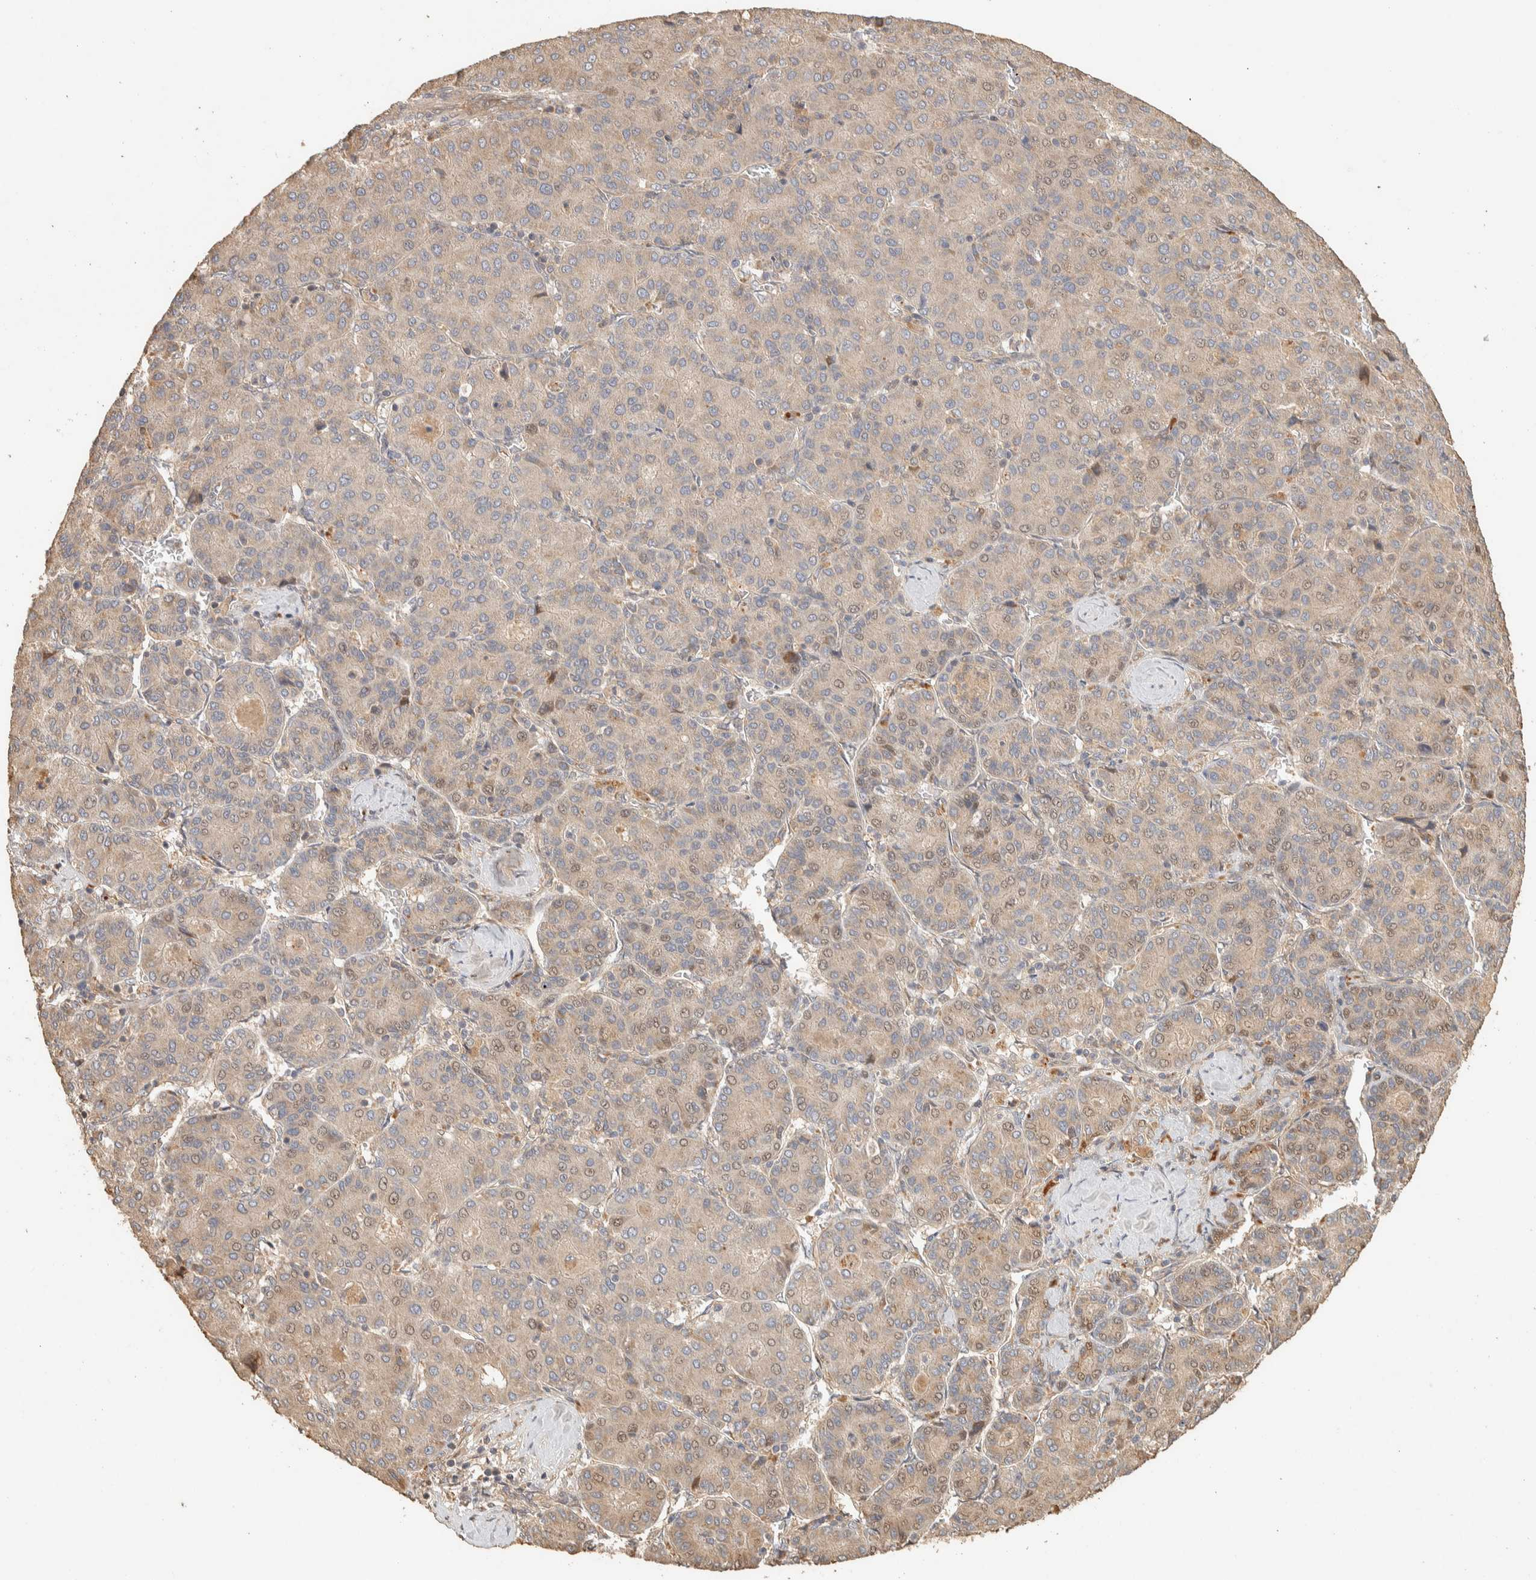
{"staining": {"intensity": "weak", "quantity": "<25%", "location": "nuclear"}, "tissue": "liver cancer", "cell_type": "Tumor cells", "image_type": "cancer", "snomed": [{"axis": "morphology", "description": "Carcinoma, Hepatocellular, NOS"}, {"axis": "topography", "description": "Liver"}], "caption": "The immunohistochemistry photomicrograph has no significant expression in tumor cells of liver hepatocellular carcinoma tissue.", "gene": "EXOC7", "patient": {"sex": "male", "age": 65}}